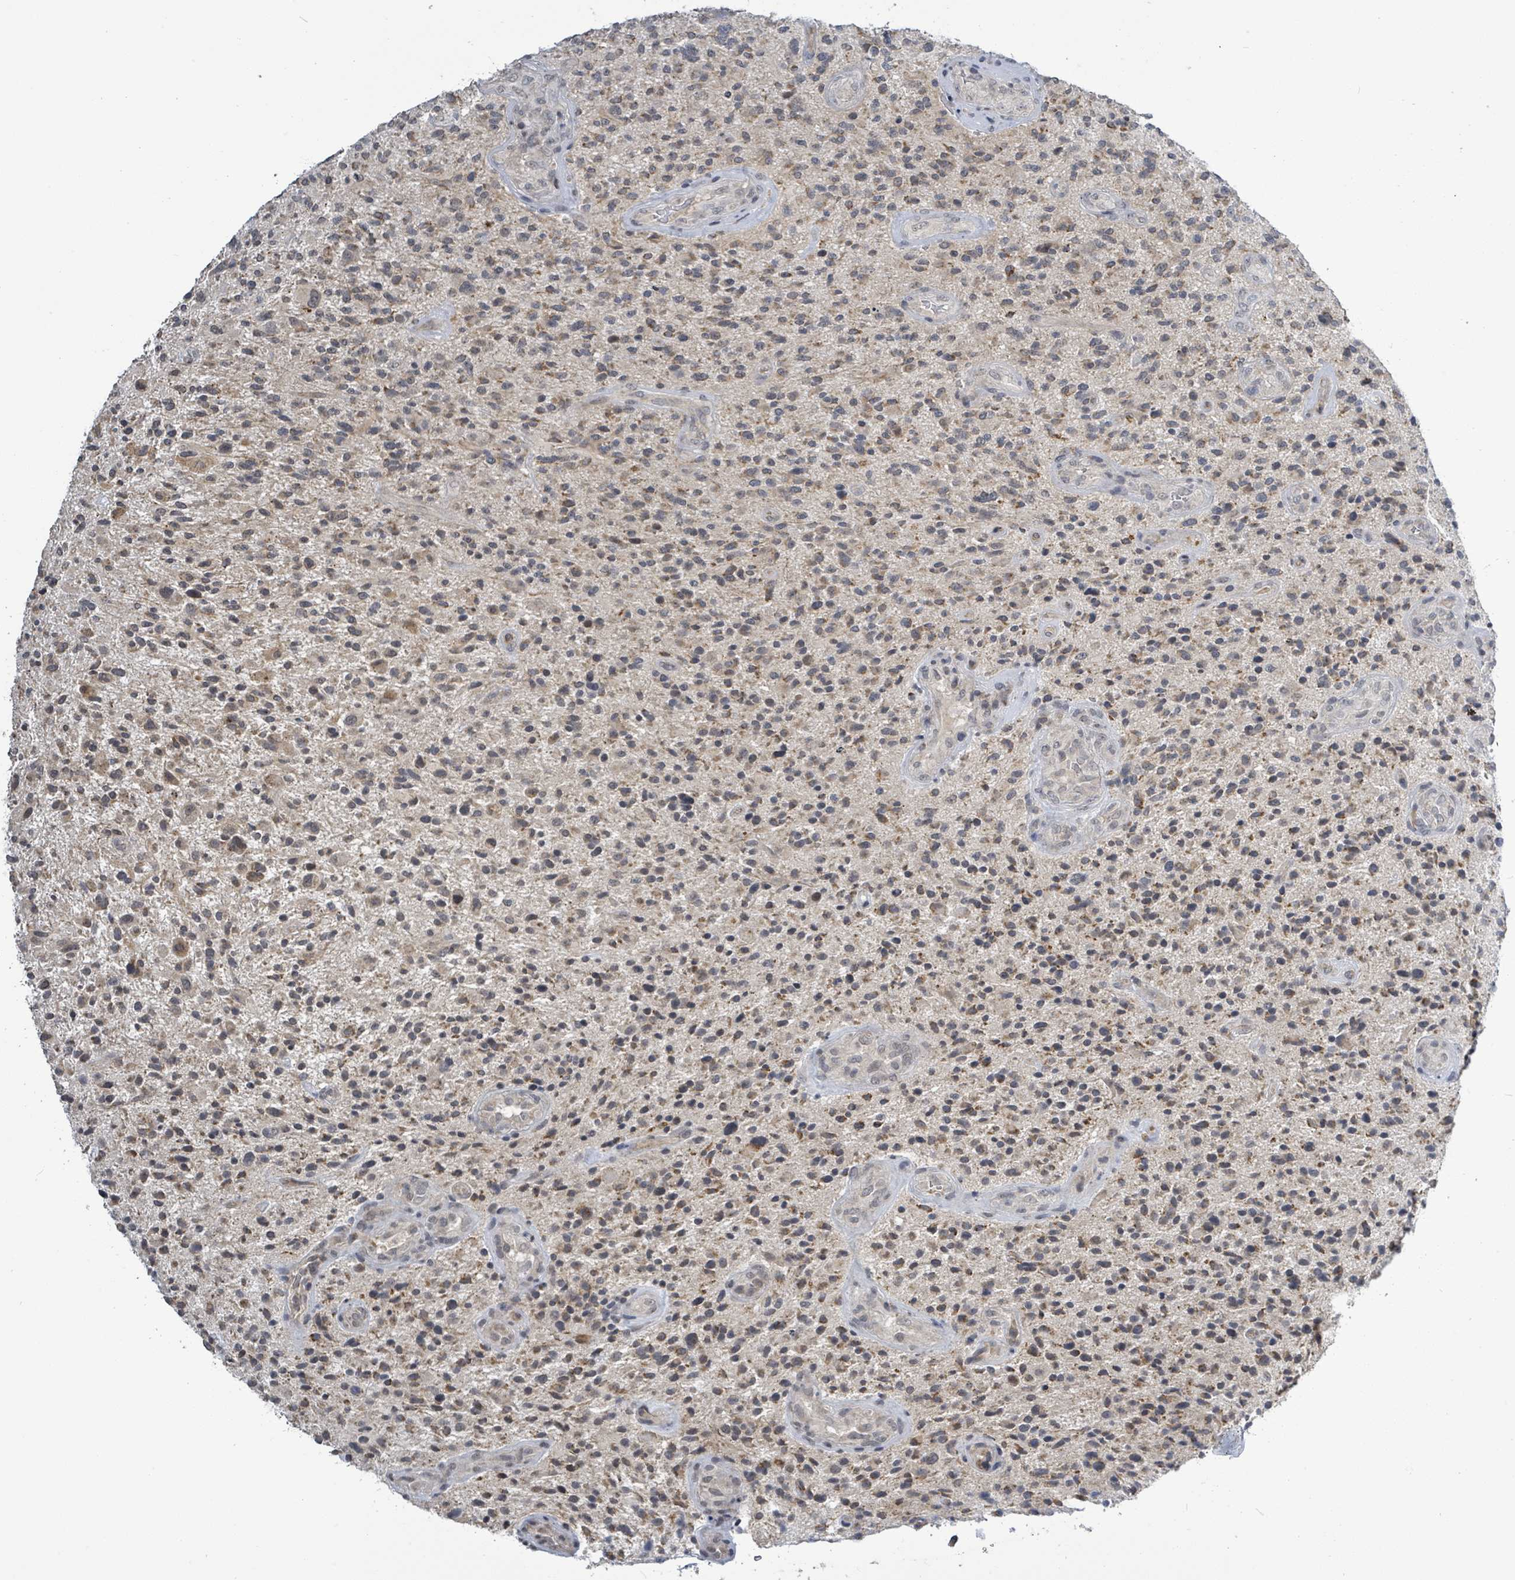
{"staining": {"intensity": "weak", "quantity": "25%-75%", "location": "cytoplasmic/membranous"}, "tissue": "glioma", "cell_type": "Tumor cells", "image_type": "cancer", "snomed": [{"axis": "morphology", "description": "Glioma, malignant, High grade"}, {"axis": "topography", "description": "Brain"}], "caption": "This micrograph displays immunohistochemistry staining of malignant high-grade glioma, with low weak cytoplasmic/membranous staining in about 25%-75% of tumor cells.", "gene": "COQ10B", "patient": {"sex": "male", "age": 47}}